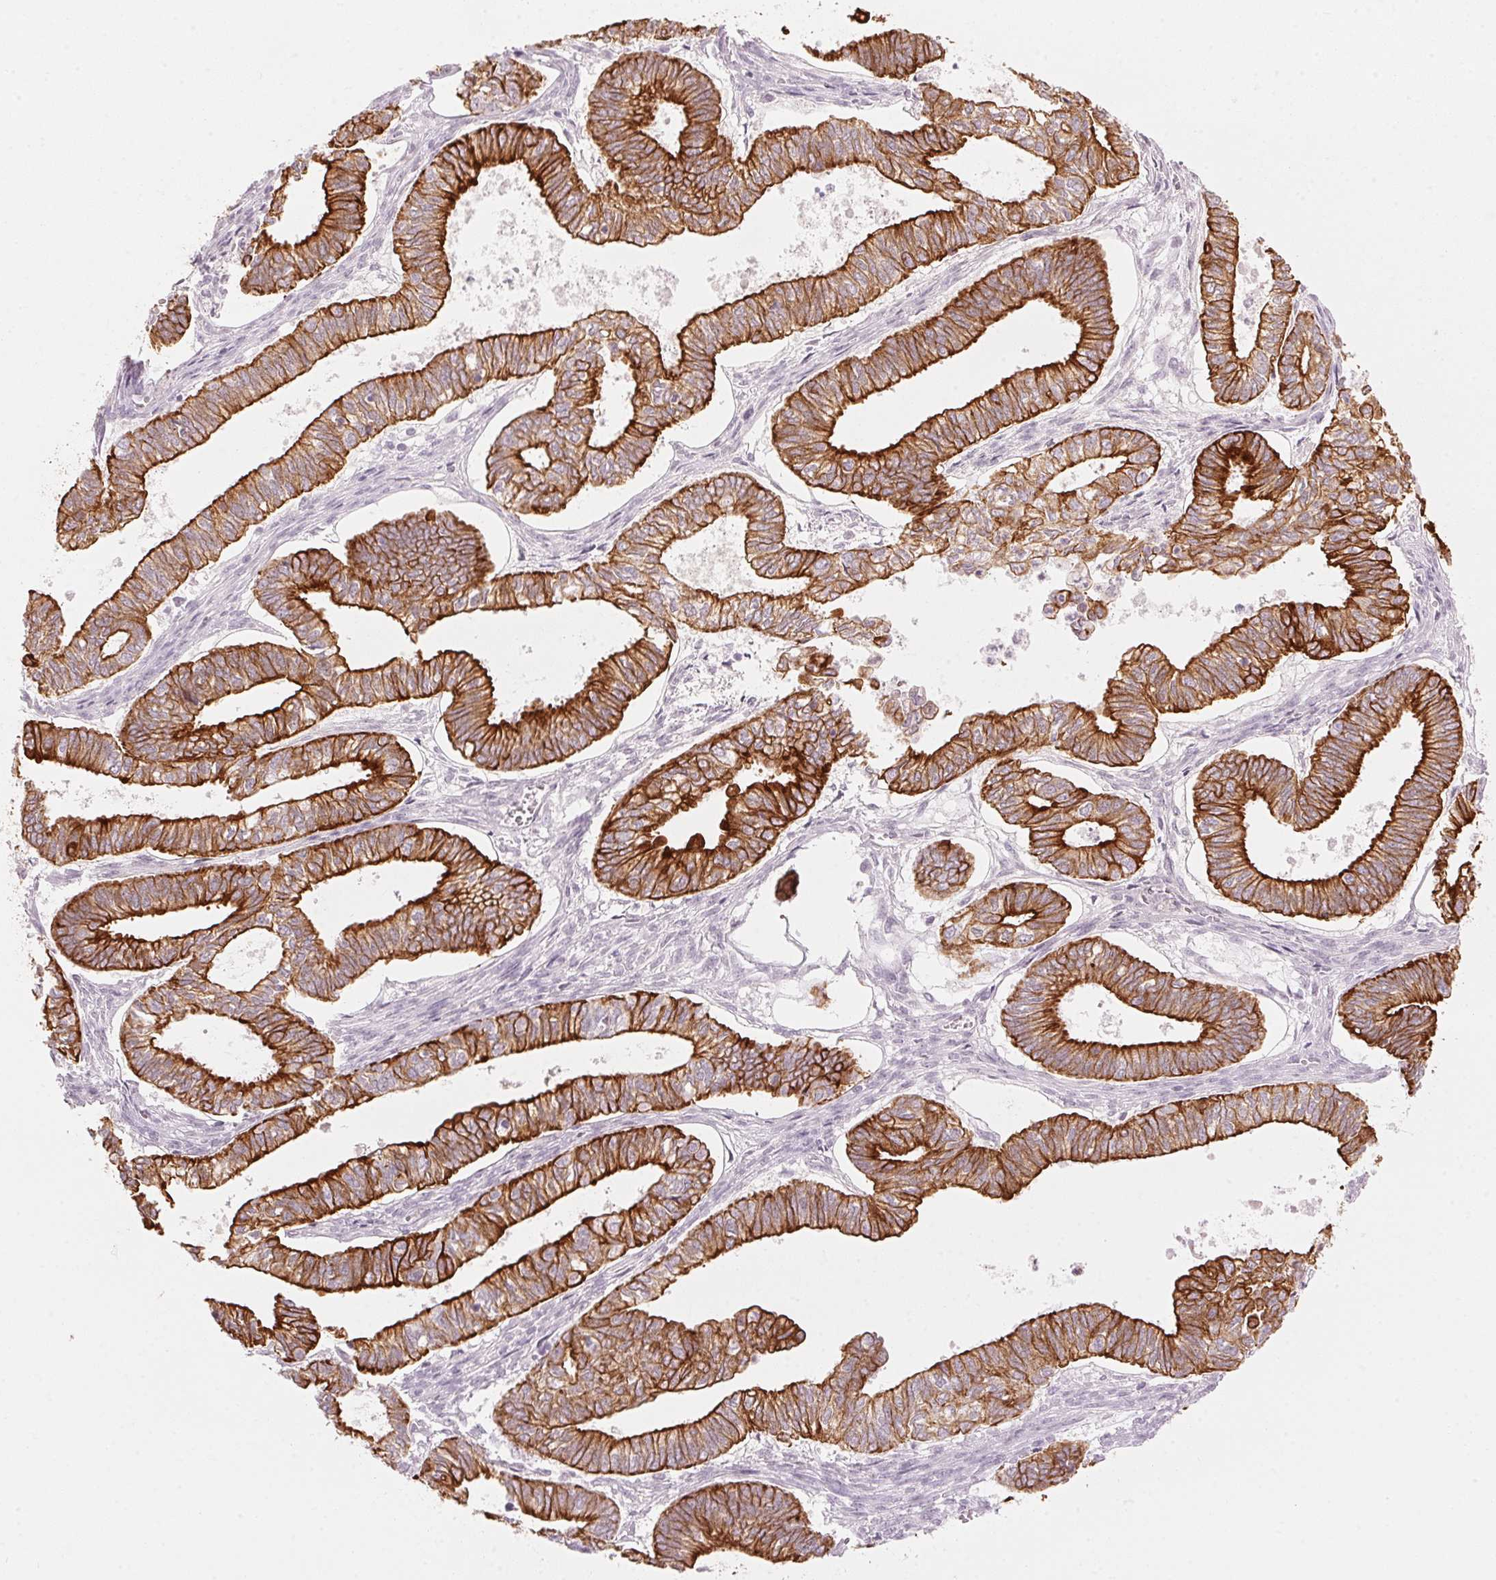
{"staining": {"intensity": "strong", "quantity": ">75%", "location": "cytoplasmic/membranous"}, "tissue": "ovarian cancer", "cell_type": "Tumor cells", "image_type": "cancer", "snomed": [{"axis": "morphology", "description": "Carcinoma, endometroid"}, {"axis": "topography", "description": "Ovary"}], "caption": "High-magnification brightfield microscopy of ovarian cancer stained with DAB (3,3'-diaminobenzidine) (brown) and counterstained with hematoxylin (blue). tumor cells exhibit strong cytoplasmic/membranous staining is identified in about>75% of cells.", "gene": "SCTR", "patient": {"sex": "female", "age": 64}}